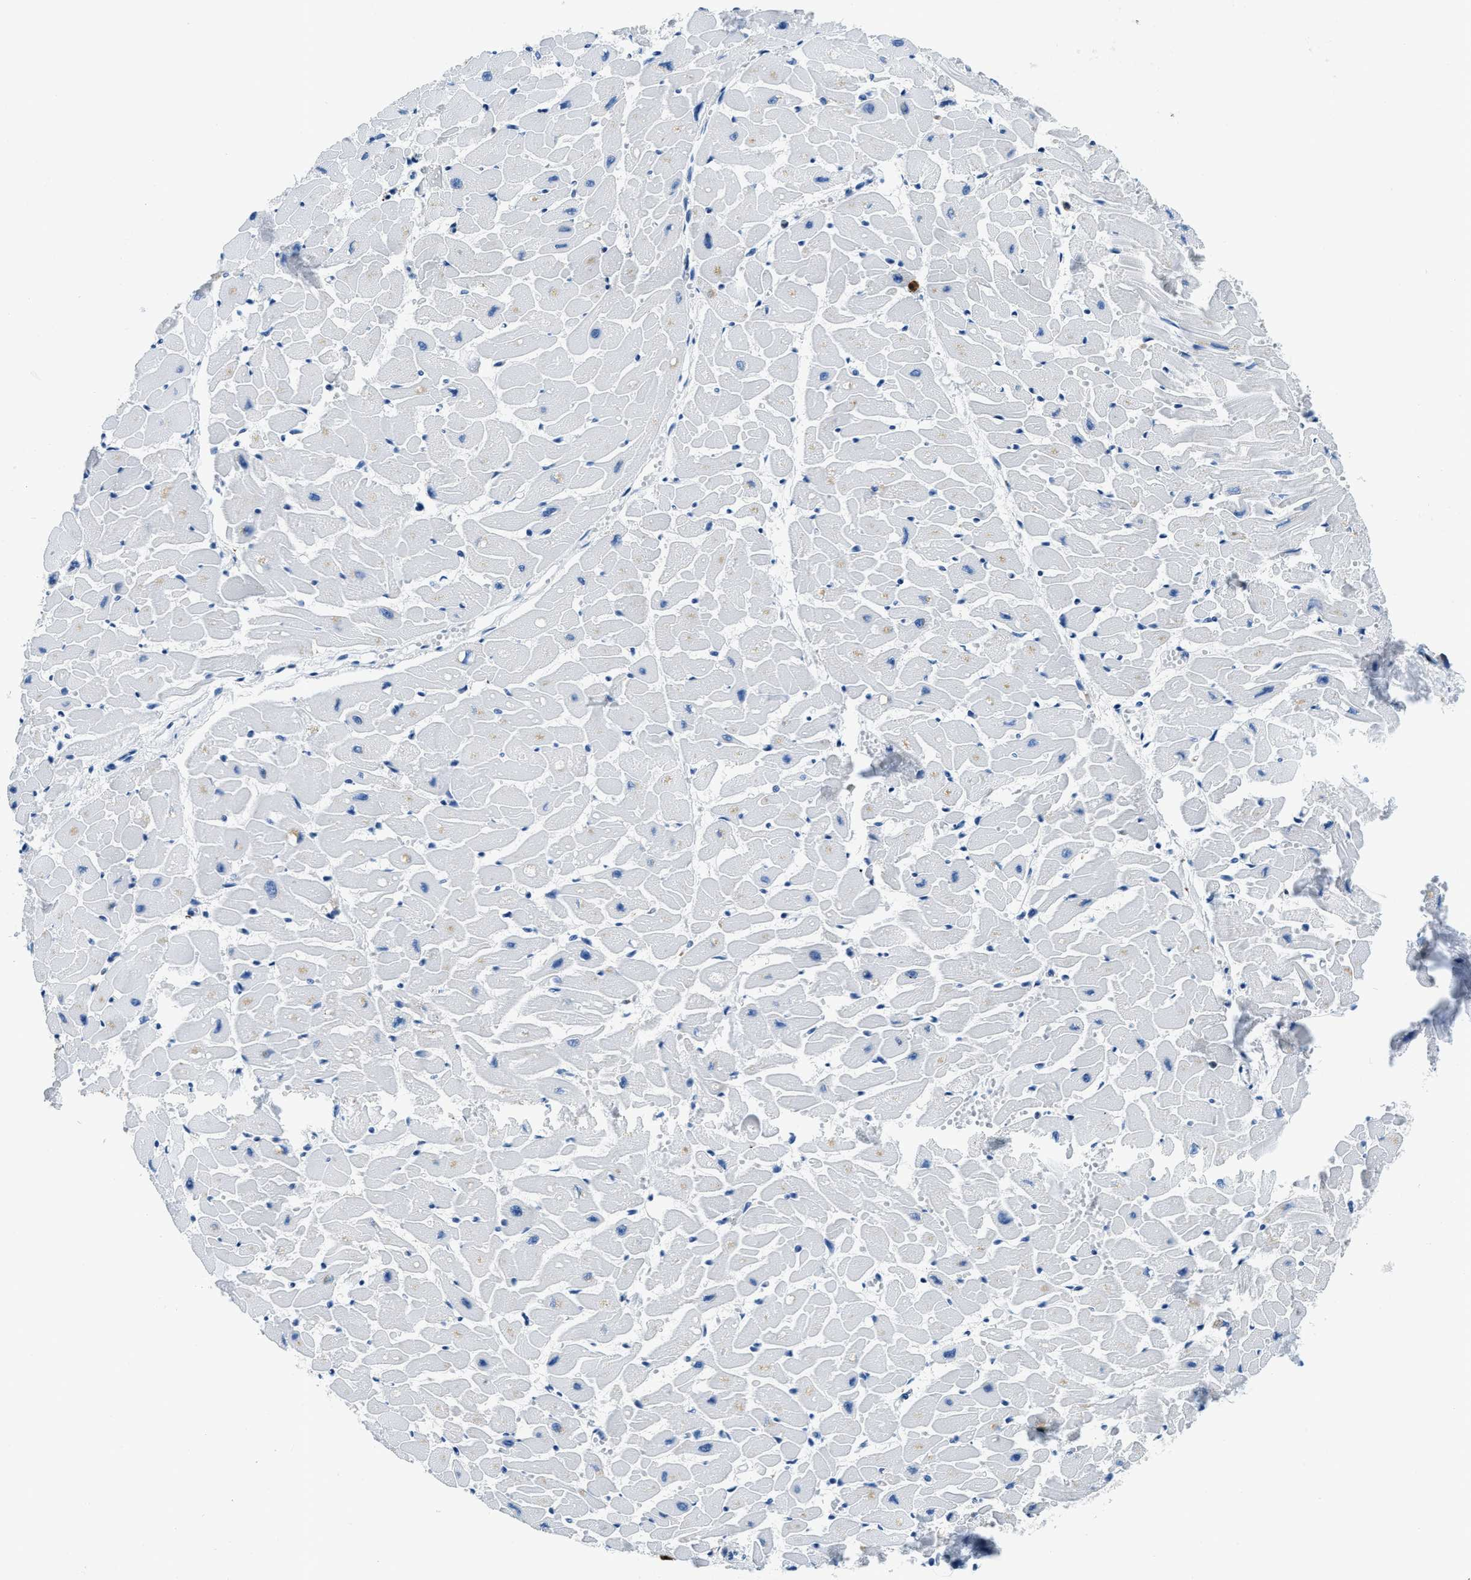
{"staining": {"intensity": "negative", "quantity": "none", "location": "none"}, "tissue": "heart muscle", "cell_type": "Cardiomyocytes", "image_type": "normal", "snomed": [{"axis": "morphology", "description": "Normal tissue, NOS"}, {"axis": "topography", "description": "Heart"}], "caption": "This is a histopathology image of IHC staining of benign heart muscle, which shows no positivity in cardiomyocytes.", "gene": "CAPG", "patient": {"sex": "female", "age": 19}}